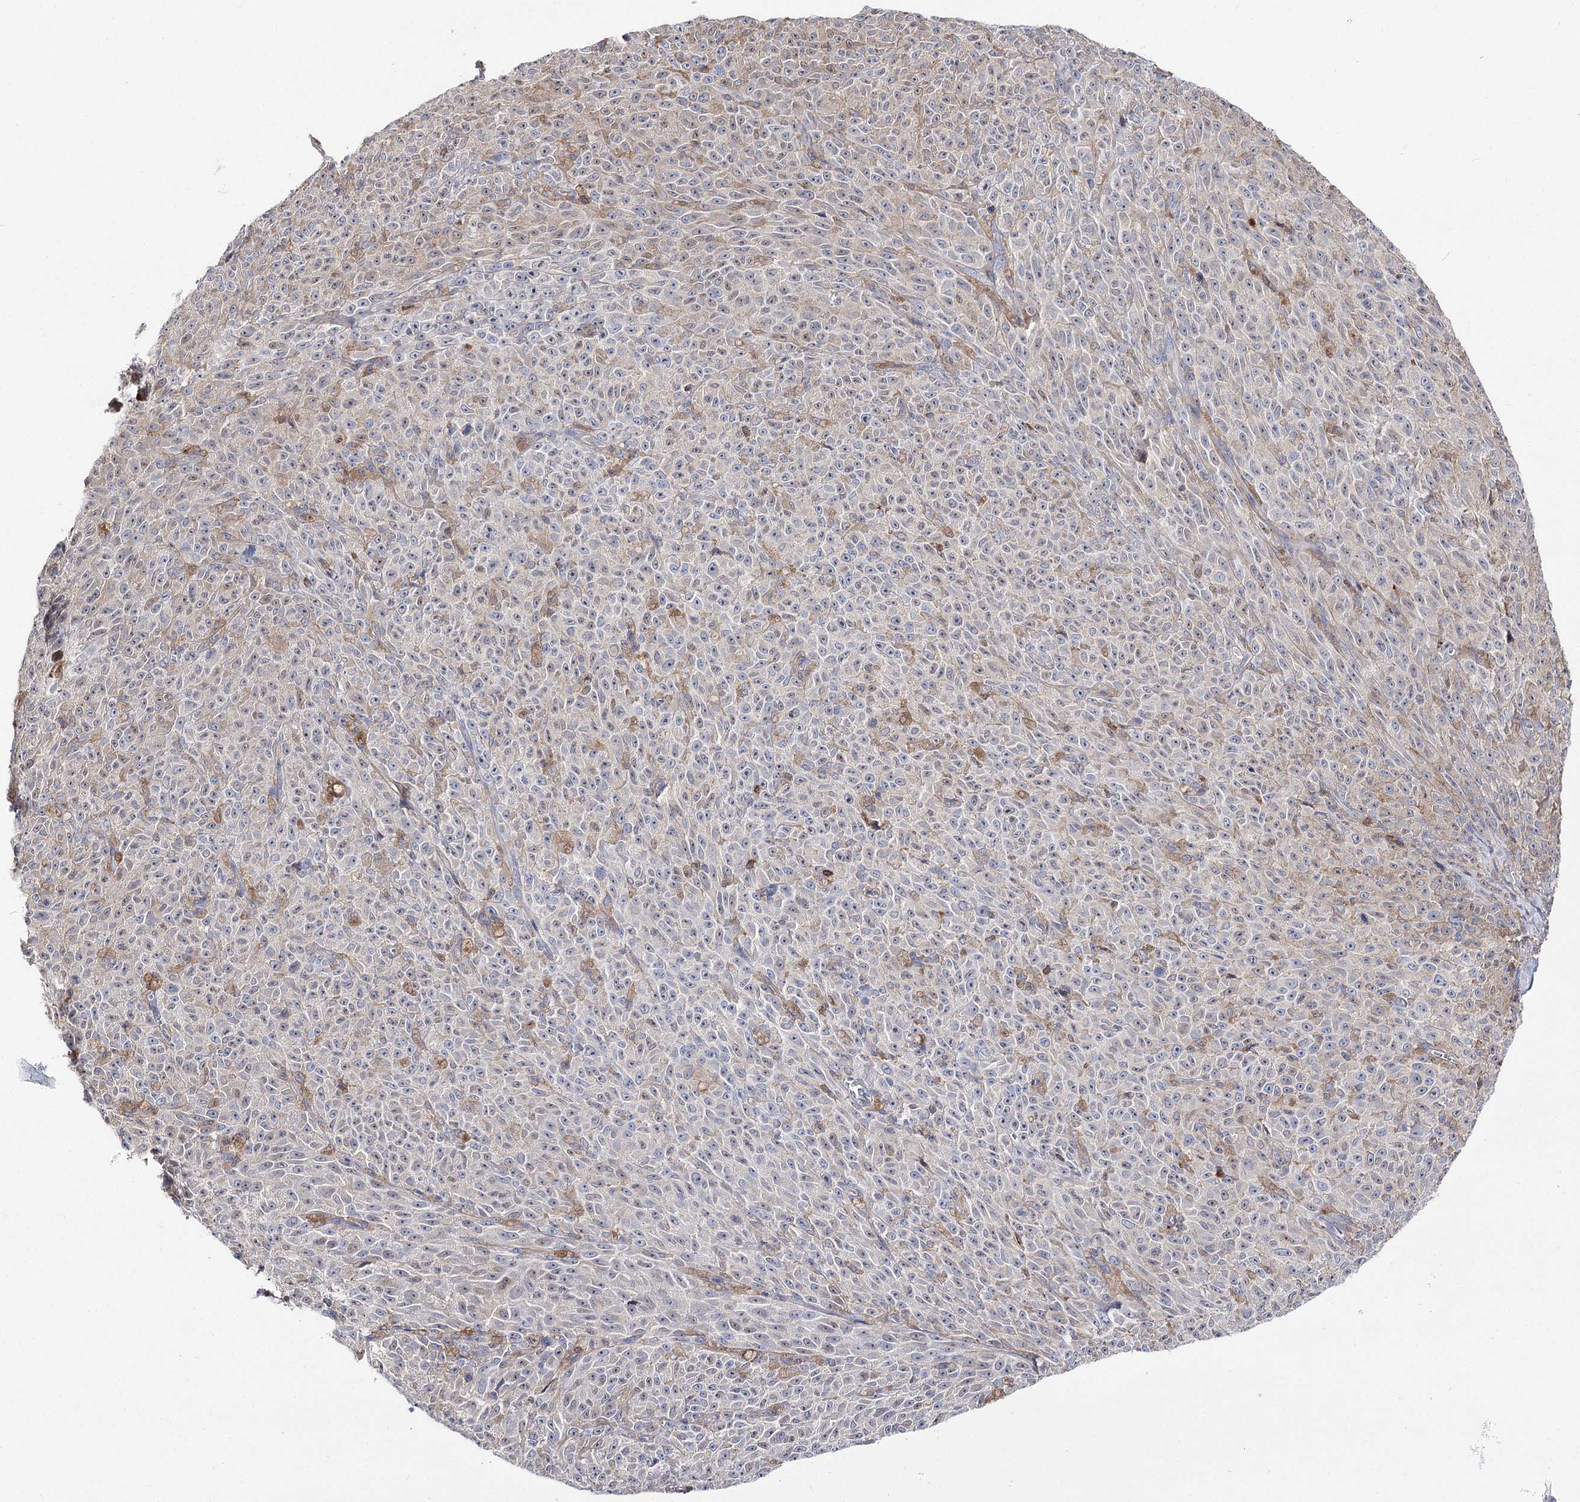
{"staining": {"intensity": "negative", "quantity": "none", "location": "none"}, "tissue": "melanoma", "cell_type": "Tumor cells", "image_type": "cancer", "snomed": [{"axis": "morphology", "description": "Malignant melanoma, NOS"}, {"axis": "topography", "description": "Skin"}], "caption": "Malignant melanoma was stained to show a protein in brown. There is no significant staining in tumor cells.", "gene": "UGP2", "patient": {"sex": "female", "age": 82}}